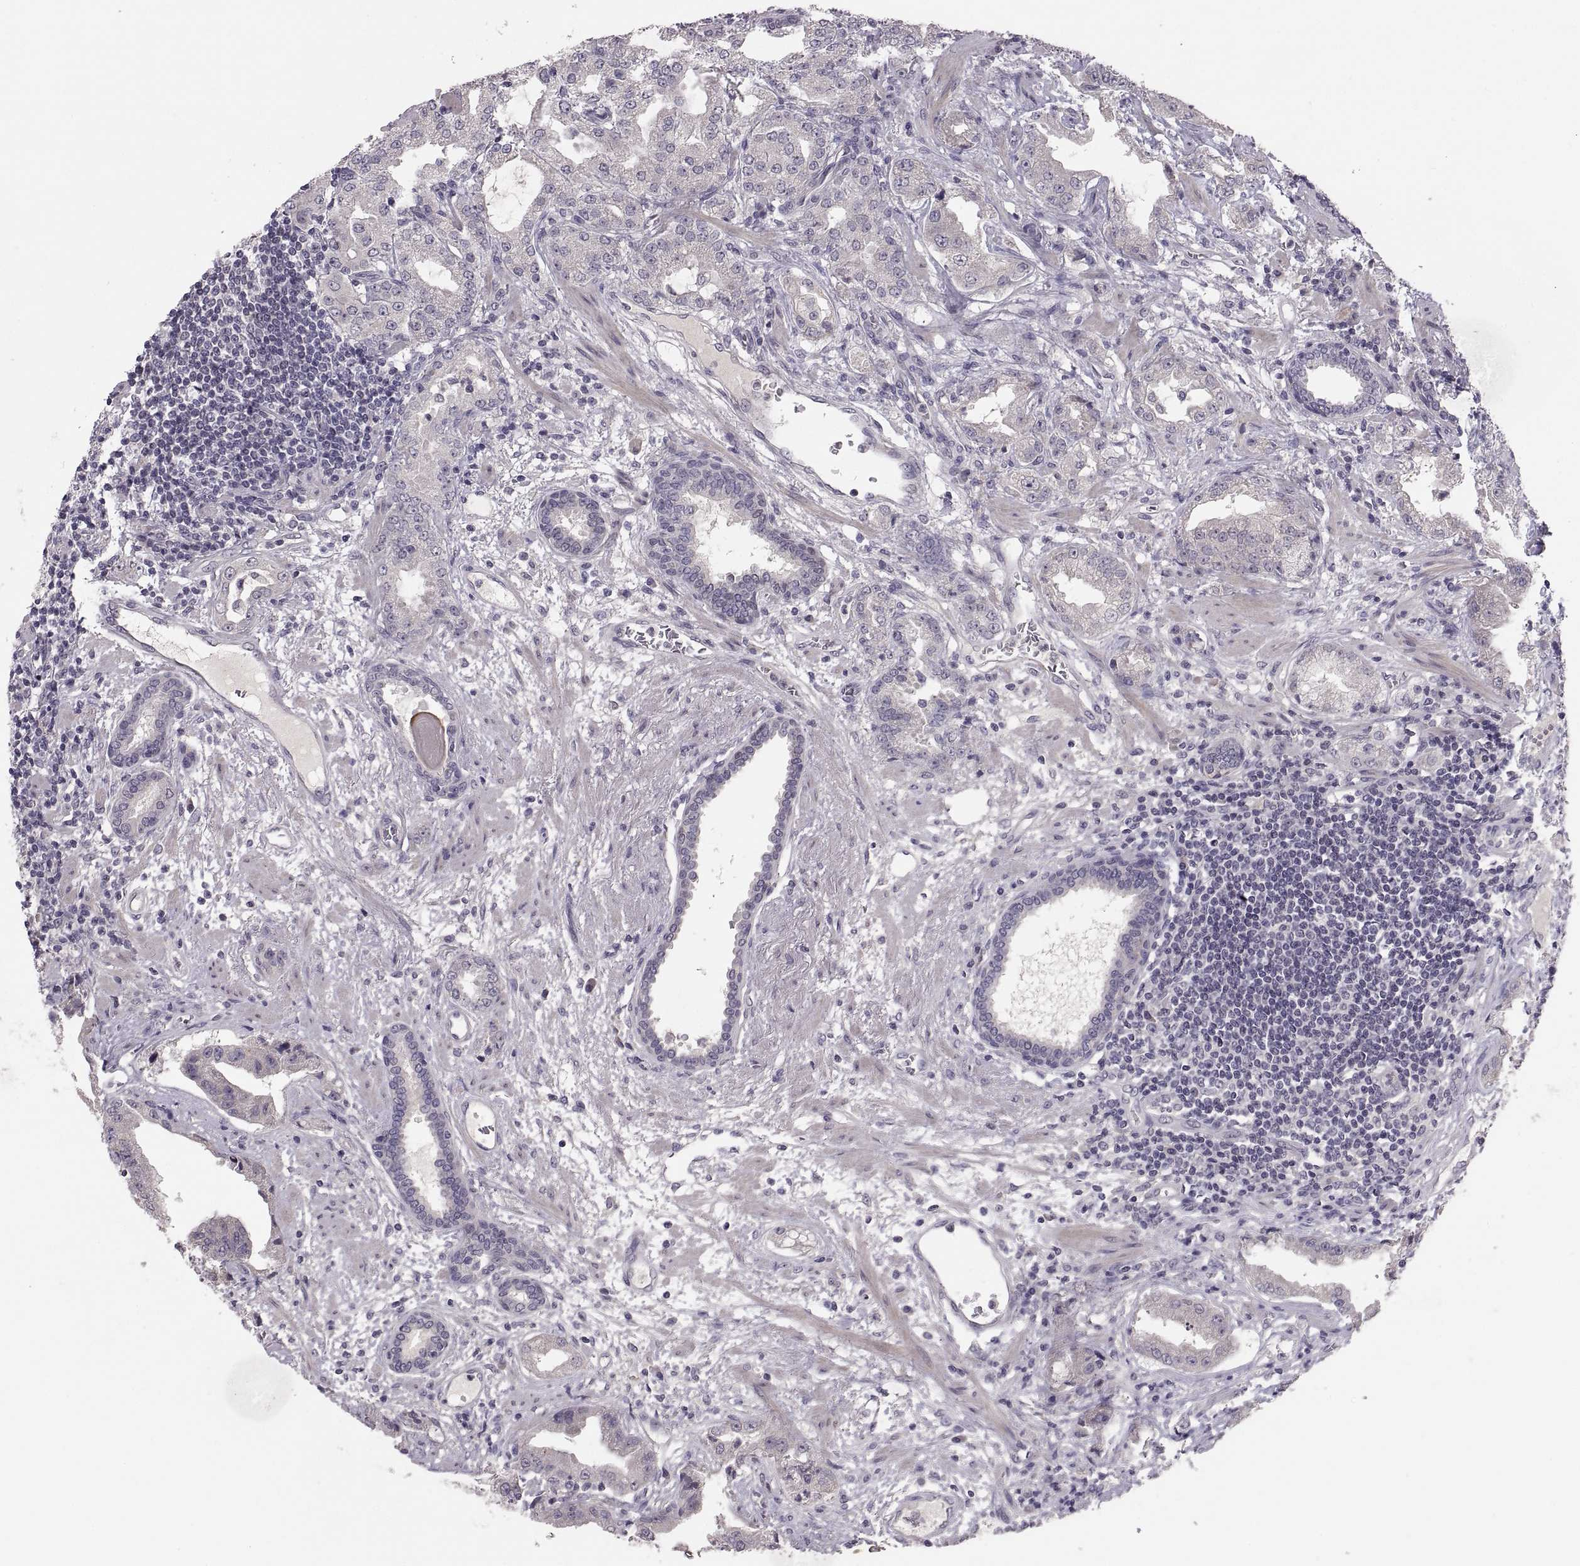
{"staining": {"intensity": "negative", "quantity": "none", "location": "none"}, "tissue": "prostate cancer", "cell_type": "Tumor cells", "image_type": "cancer", "snomed": [{"axis": "morphology", "description": "Adenocarcinoma, Low grade"}, {"axis": "topography", "description": "Prostate"}], "caption": "There is no significant positivity in tumor cells of low-grade adenocarcinoma (prostate).", "gene": "PAX2", "patient": {"sex": "male", "age": 62}}